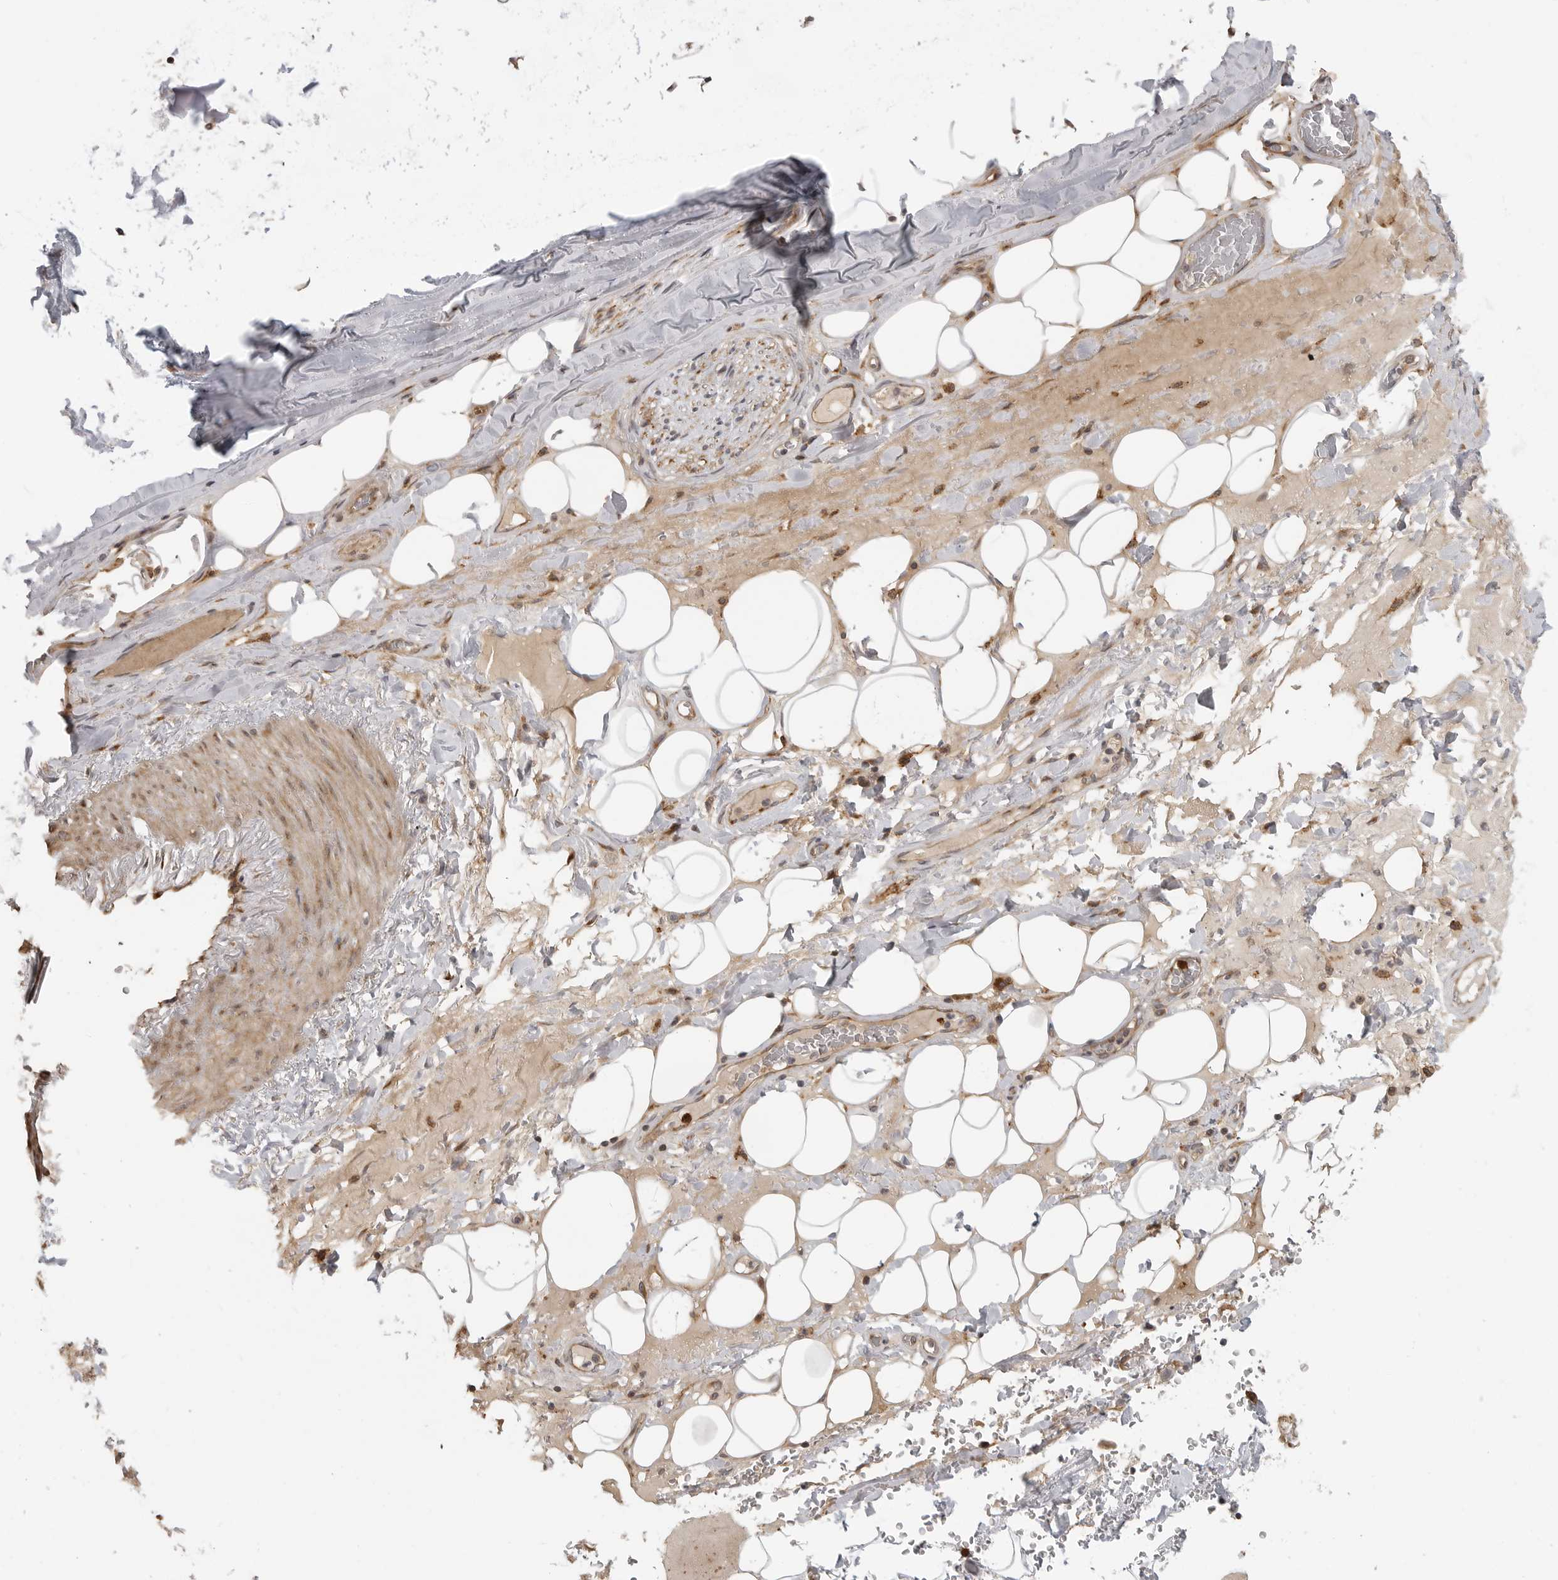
{"staining": {"intensity": "weak", "quantity": "25%-75%", "location": "cytoplasmic/membranous"}, "tissue": "adipose tissue", "cell_type": "Adipocytes", "image_type": "normal", "snomed": [{"axis": "morphology", "description": "Normal tissue, NOS"}, {"axis": "topography", "description": "Cartilage tissue"}], "caption": "Adipose tissue stained with DAB IHC displays low levels of weak cytoplasmic/membranous expression in about 25%-75% of adipocytes.", "gene": "IDO1", "patient": {"sex": "female", "age": 63}}